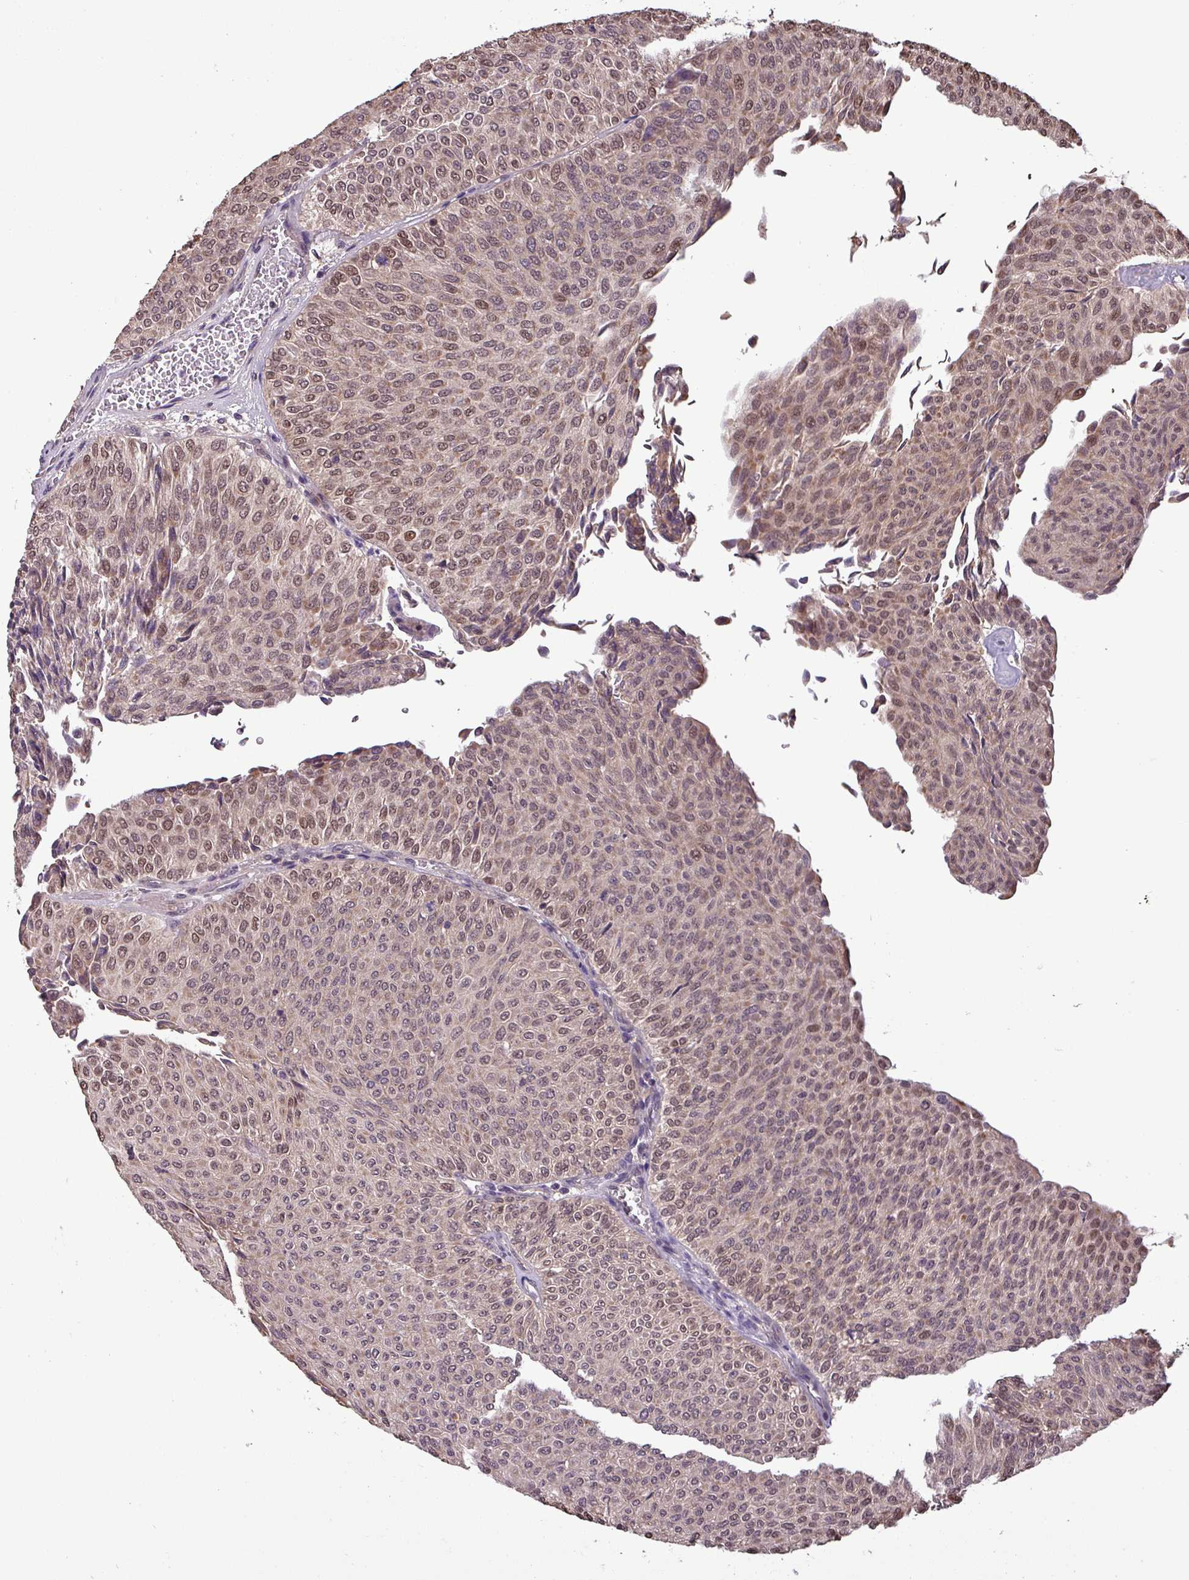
{"staining": {"intensity": "moderate", "quantity": "25%-75%", "location": "nuclear"}, "tissue": "urothelial cancer", "cell_type": "Tumor cells", "image_type": "cancer", "snomed": [{"axis": "morphology", "description": "Urothelial carcinoma, Low grade"}, {"axis": "topography", "description": "Urinary bladder"}], "caption": "Urothelial cancer stained for a protein (brown) exhibits moderate nuclear positive expression in about 25%-75% of tumor cells.", "gene": "NOB1", "patient": {"sex": "male", "age": 78}}